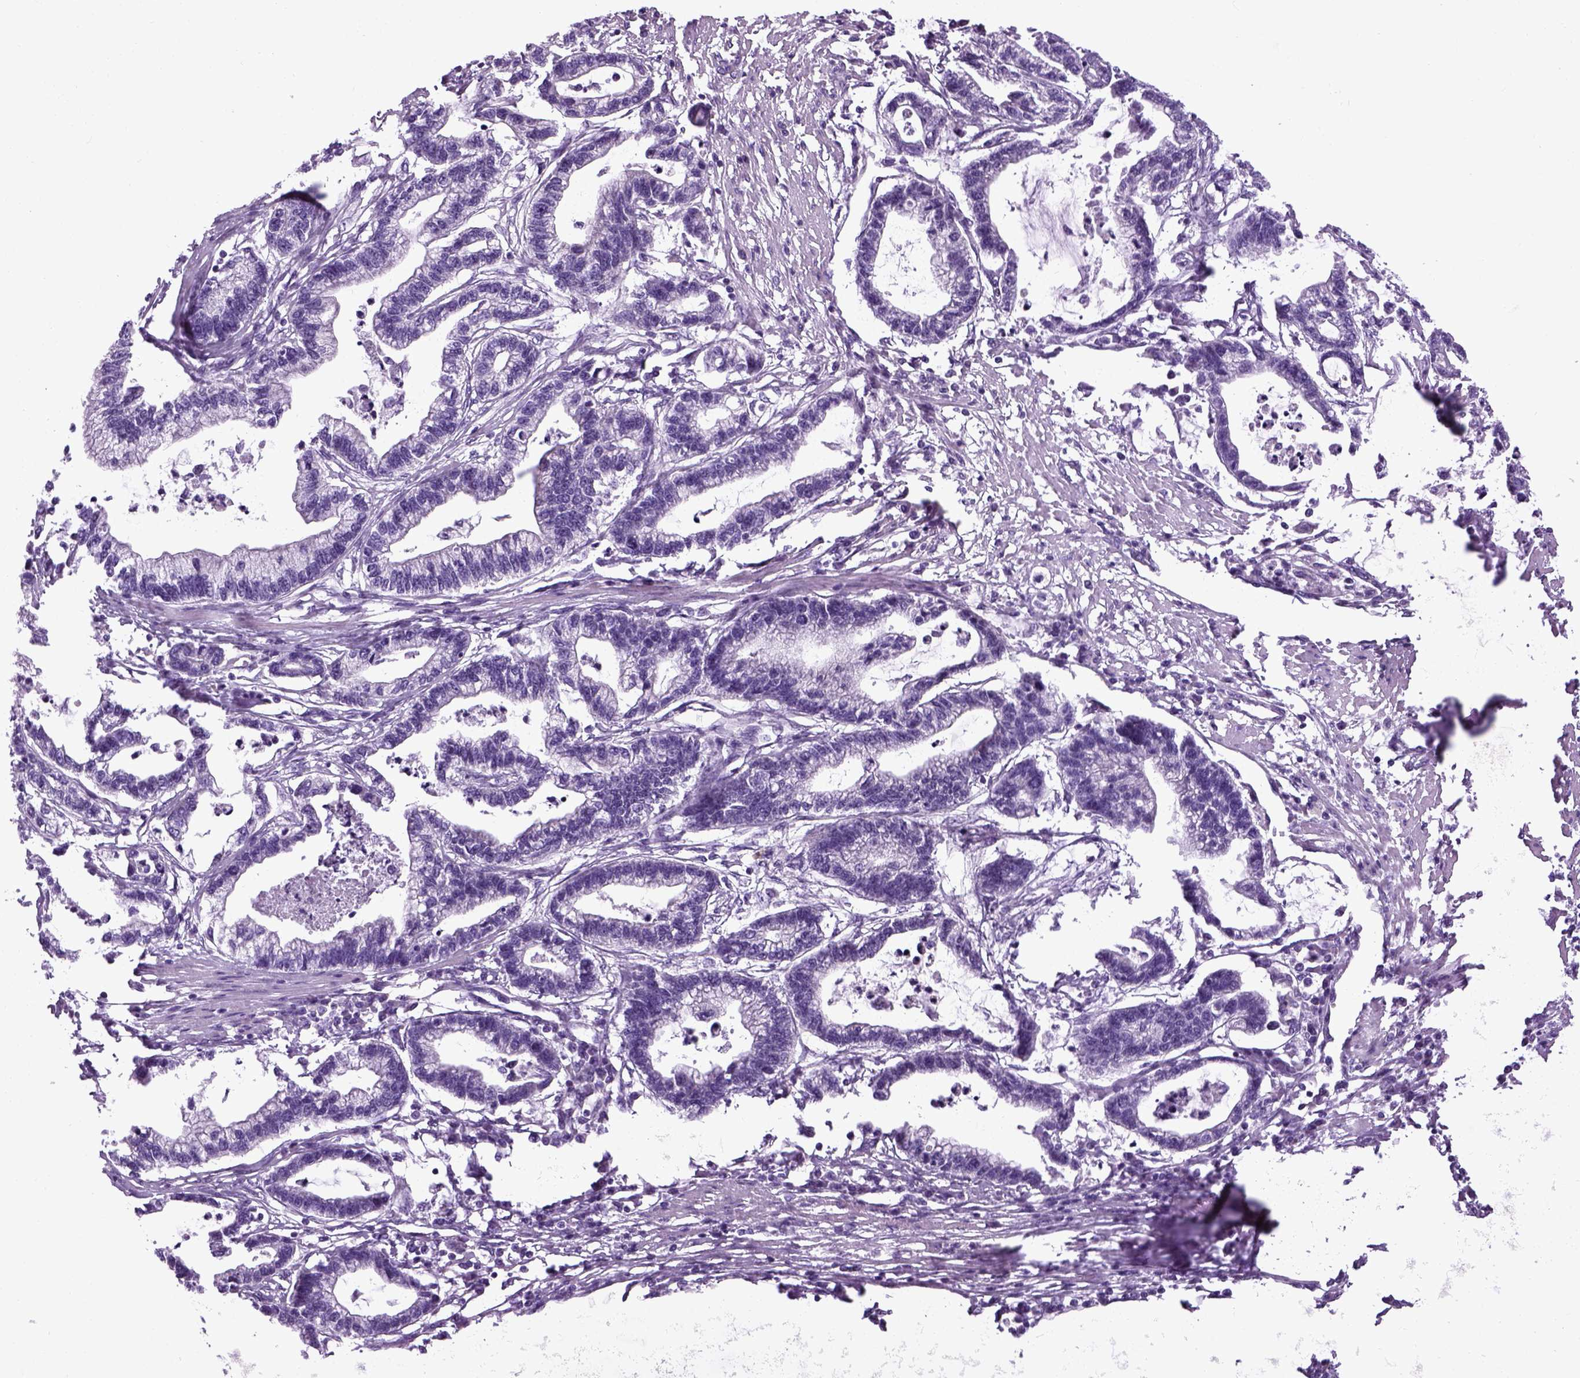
{"staining": {"intensity": "negative", "quantity": "none", "location": "none"}, "tissue": "stomach cancer", "cell_type": "Tumor cells", "image_type": "cancer", "snomed": [{"axis": "morphology", "description": "Adenocarcinoma, NOS"}, {"axis": "topography", "description": "Stomach"}], "caption": "IHC photomicrograph of adenocarcinoma (stomach) stained for a protein (brown), which shows no expression in tumor cells.", "gene": "HMCN2", "patient": {"sex": "male", "age": 83}}